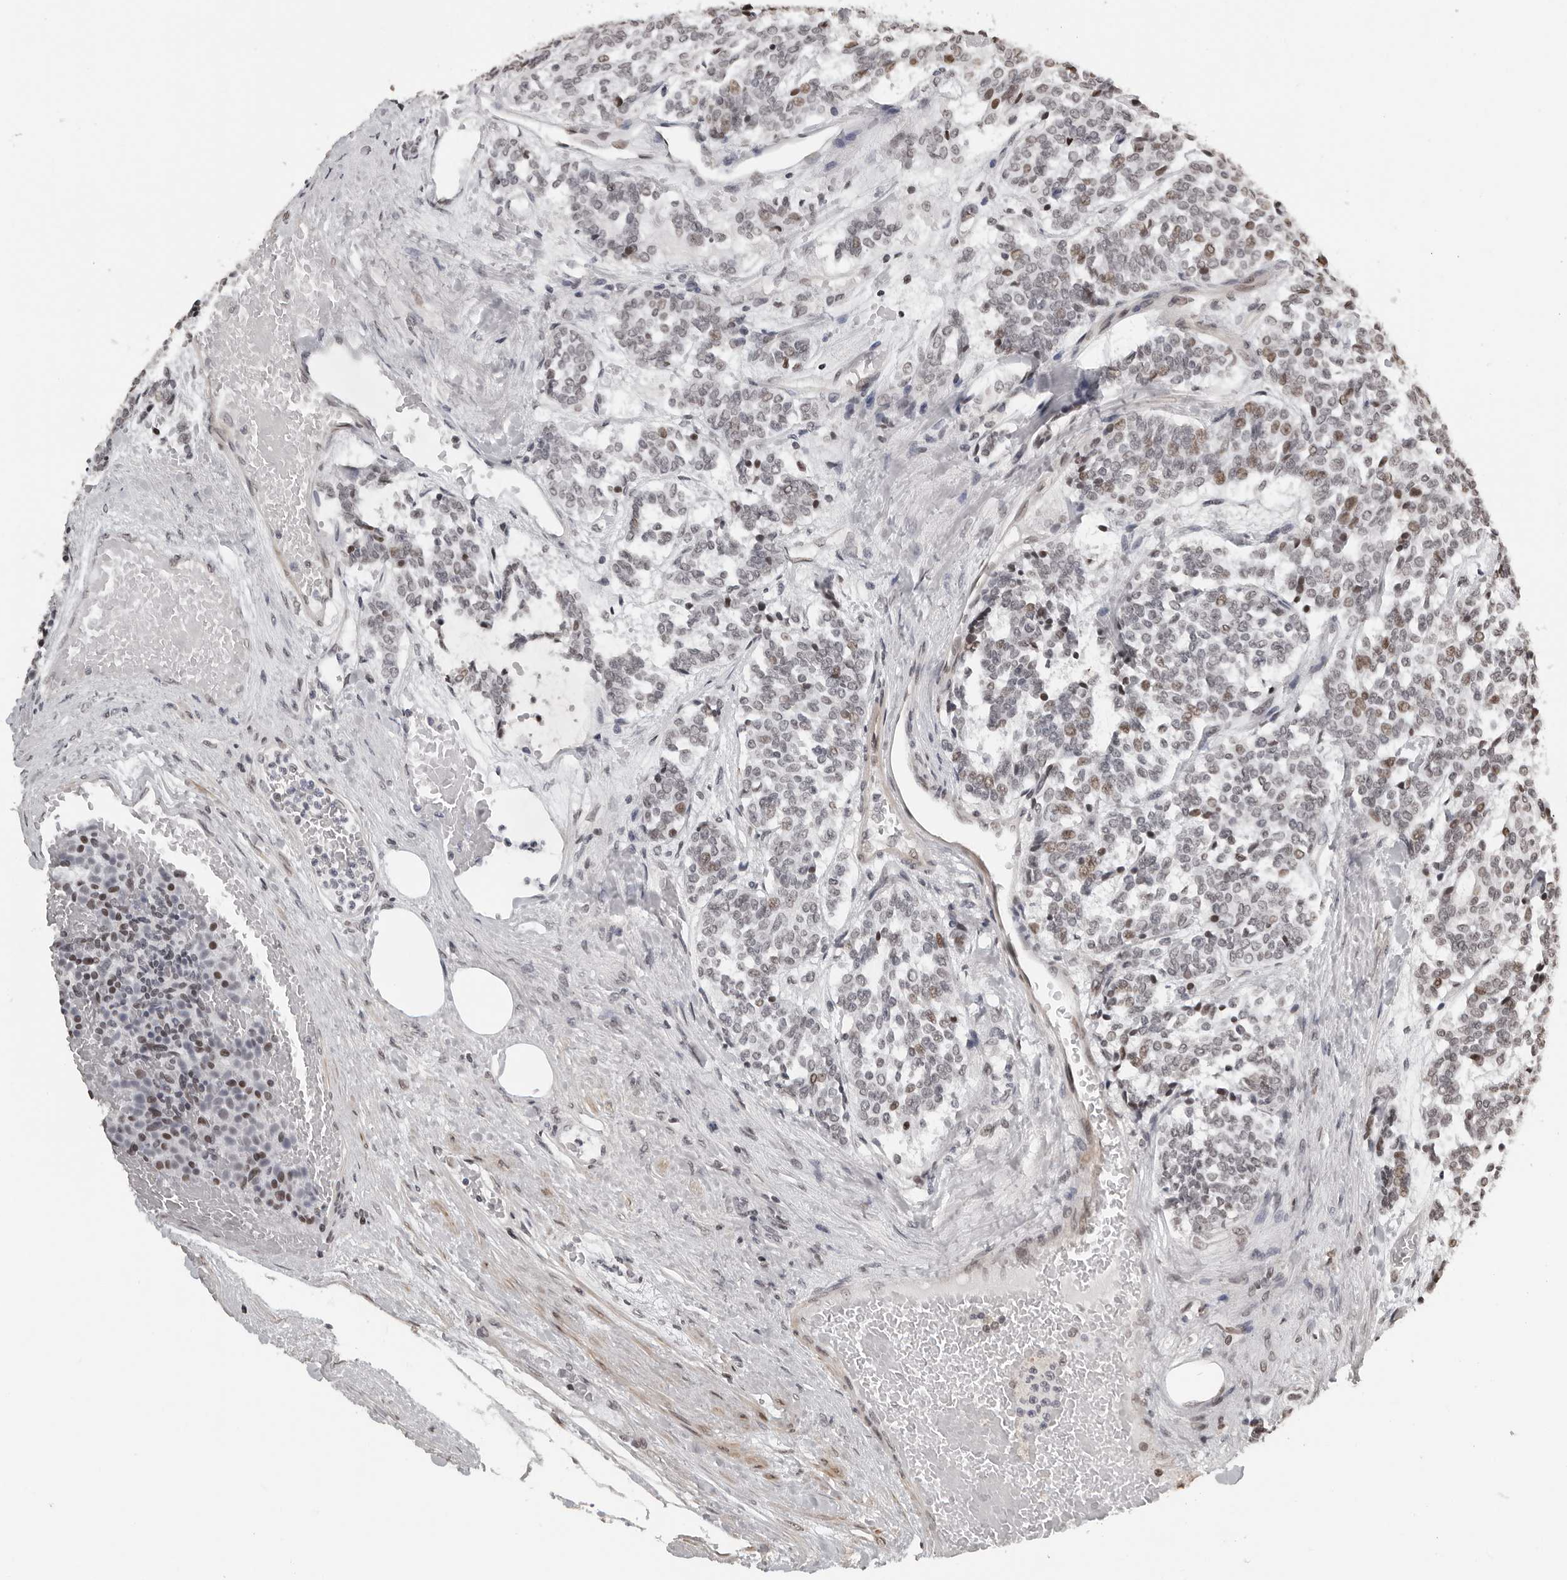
{"staining": {"intensity": "moderate", "quantity": "<25%", "location": "nuclear"}, "tissue": "carcinoid", "cell_type": "Tumor cells", "image_type": "cancer", "snomed": [{"axis": "morphology", "description": "Carcinoid, malignant, NOS"}, {"axis": "topography", "description": "Pancreas"}], "caption": "High-power microscopy captured an immunohistochemistry (IHC) histopathology image of carcinoid, revealing moderate nuclear positivity in about <25% of tumor cells. The staining is performed using DAB brown chromogen to label protein expression. The nuclei are counter-stained blue using hematoxylin.", "gene": "ORC1", "patient": {"sex": "female", "age": 54}}